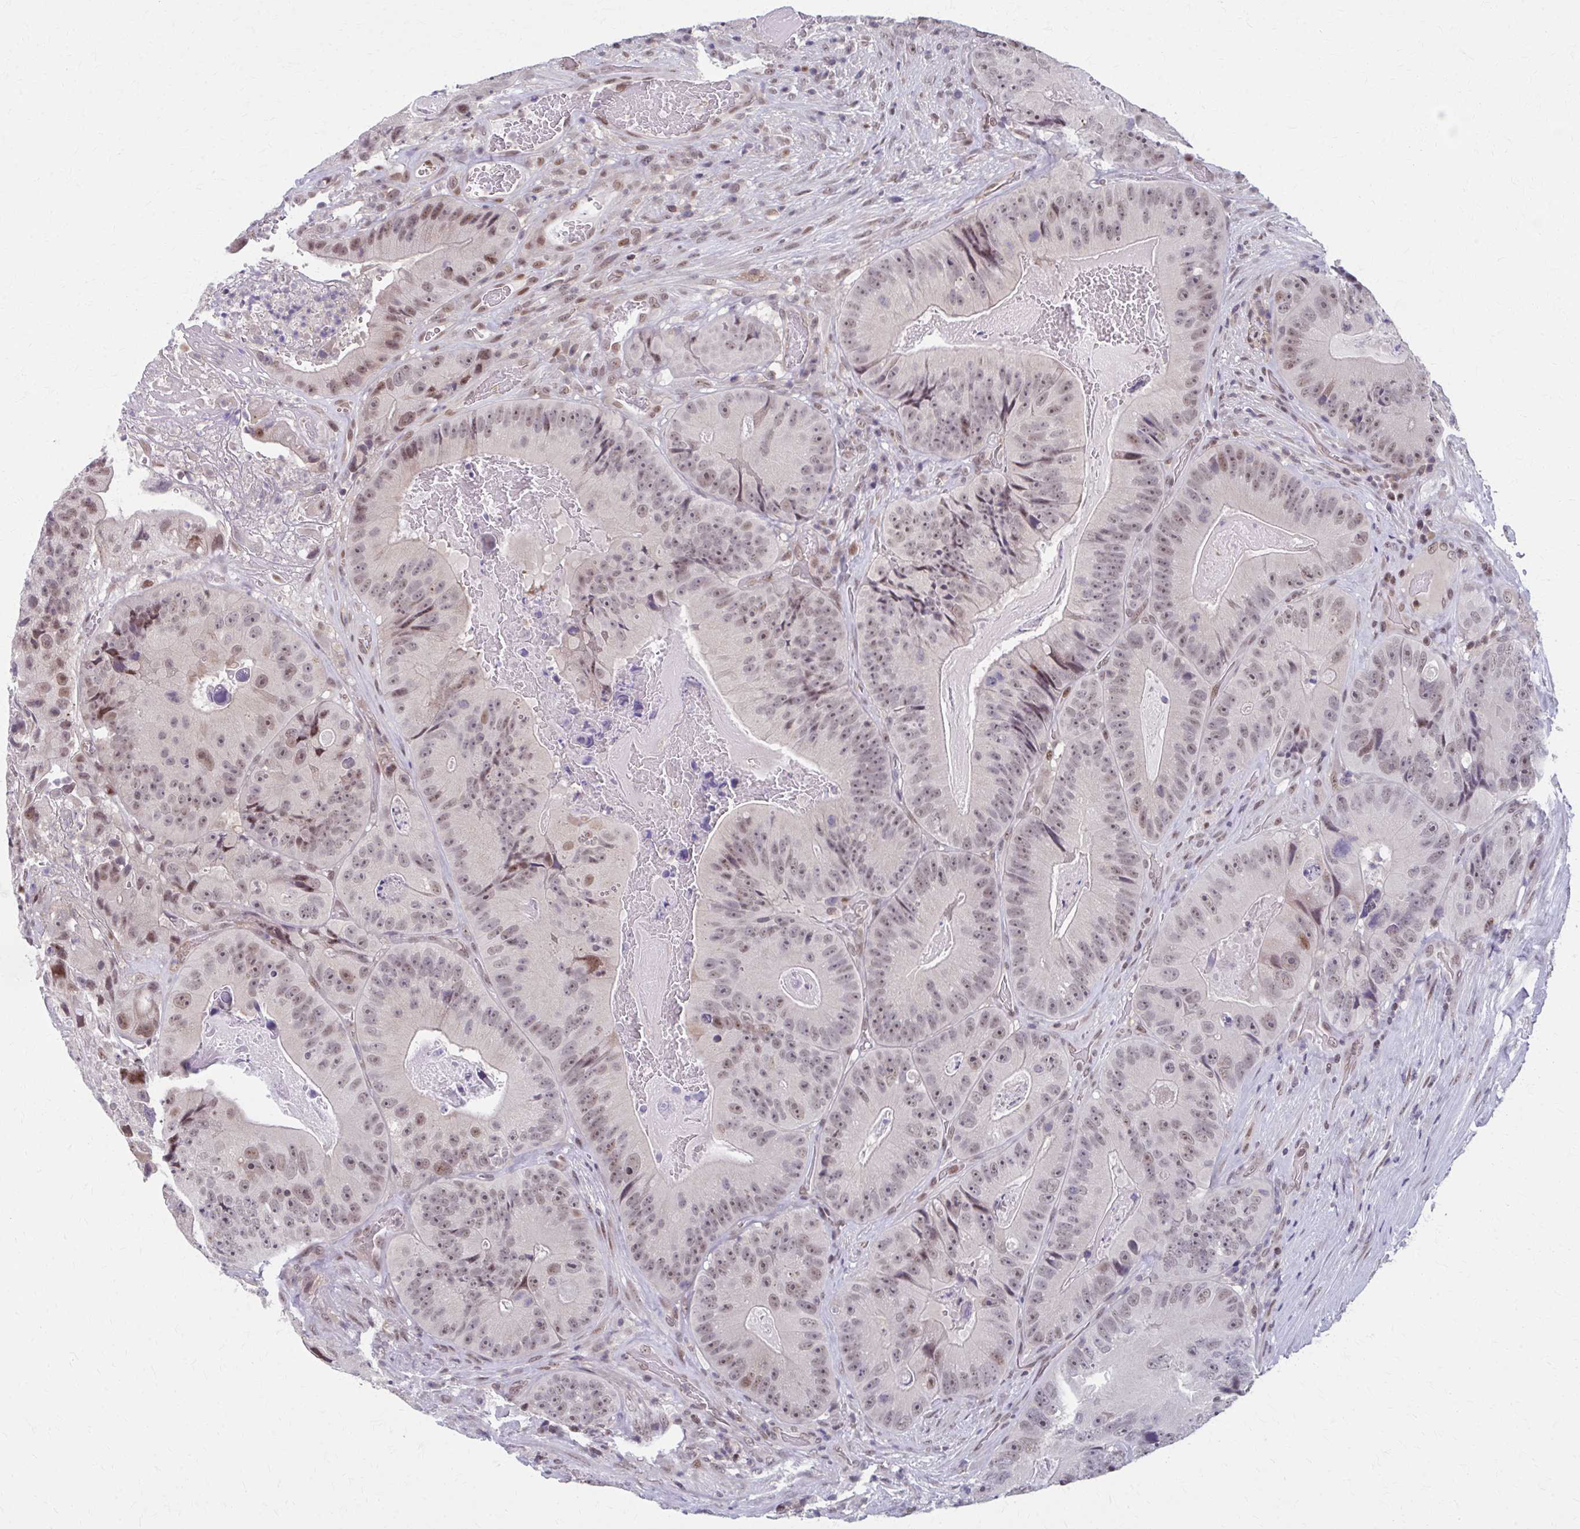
{"staining": {"intensity": "moderate", "quantity": "25%-75%", "location": "nuclear"}, "tissue": "colorectal cancer", "cell_type": "Tumor cells", "image_type": "cancer", "snomed": [{"axis": "morphology", "description": "Adenocarcinoma, NOS"}, {"axis": "topography", "description": "Colon"}], "caption": "Tumor cells reveal medium levels of moderate nuclear expression in approximately 25%-75% of cells in colorectal cancer.", "gene": "SETBP1", "patient": {"sex": "female", "age": 86}}